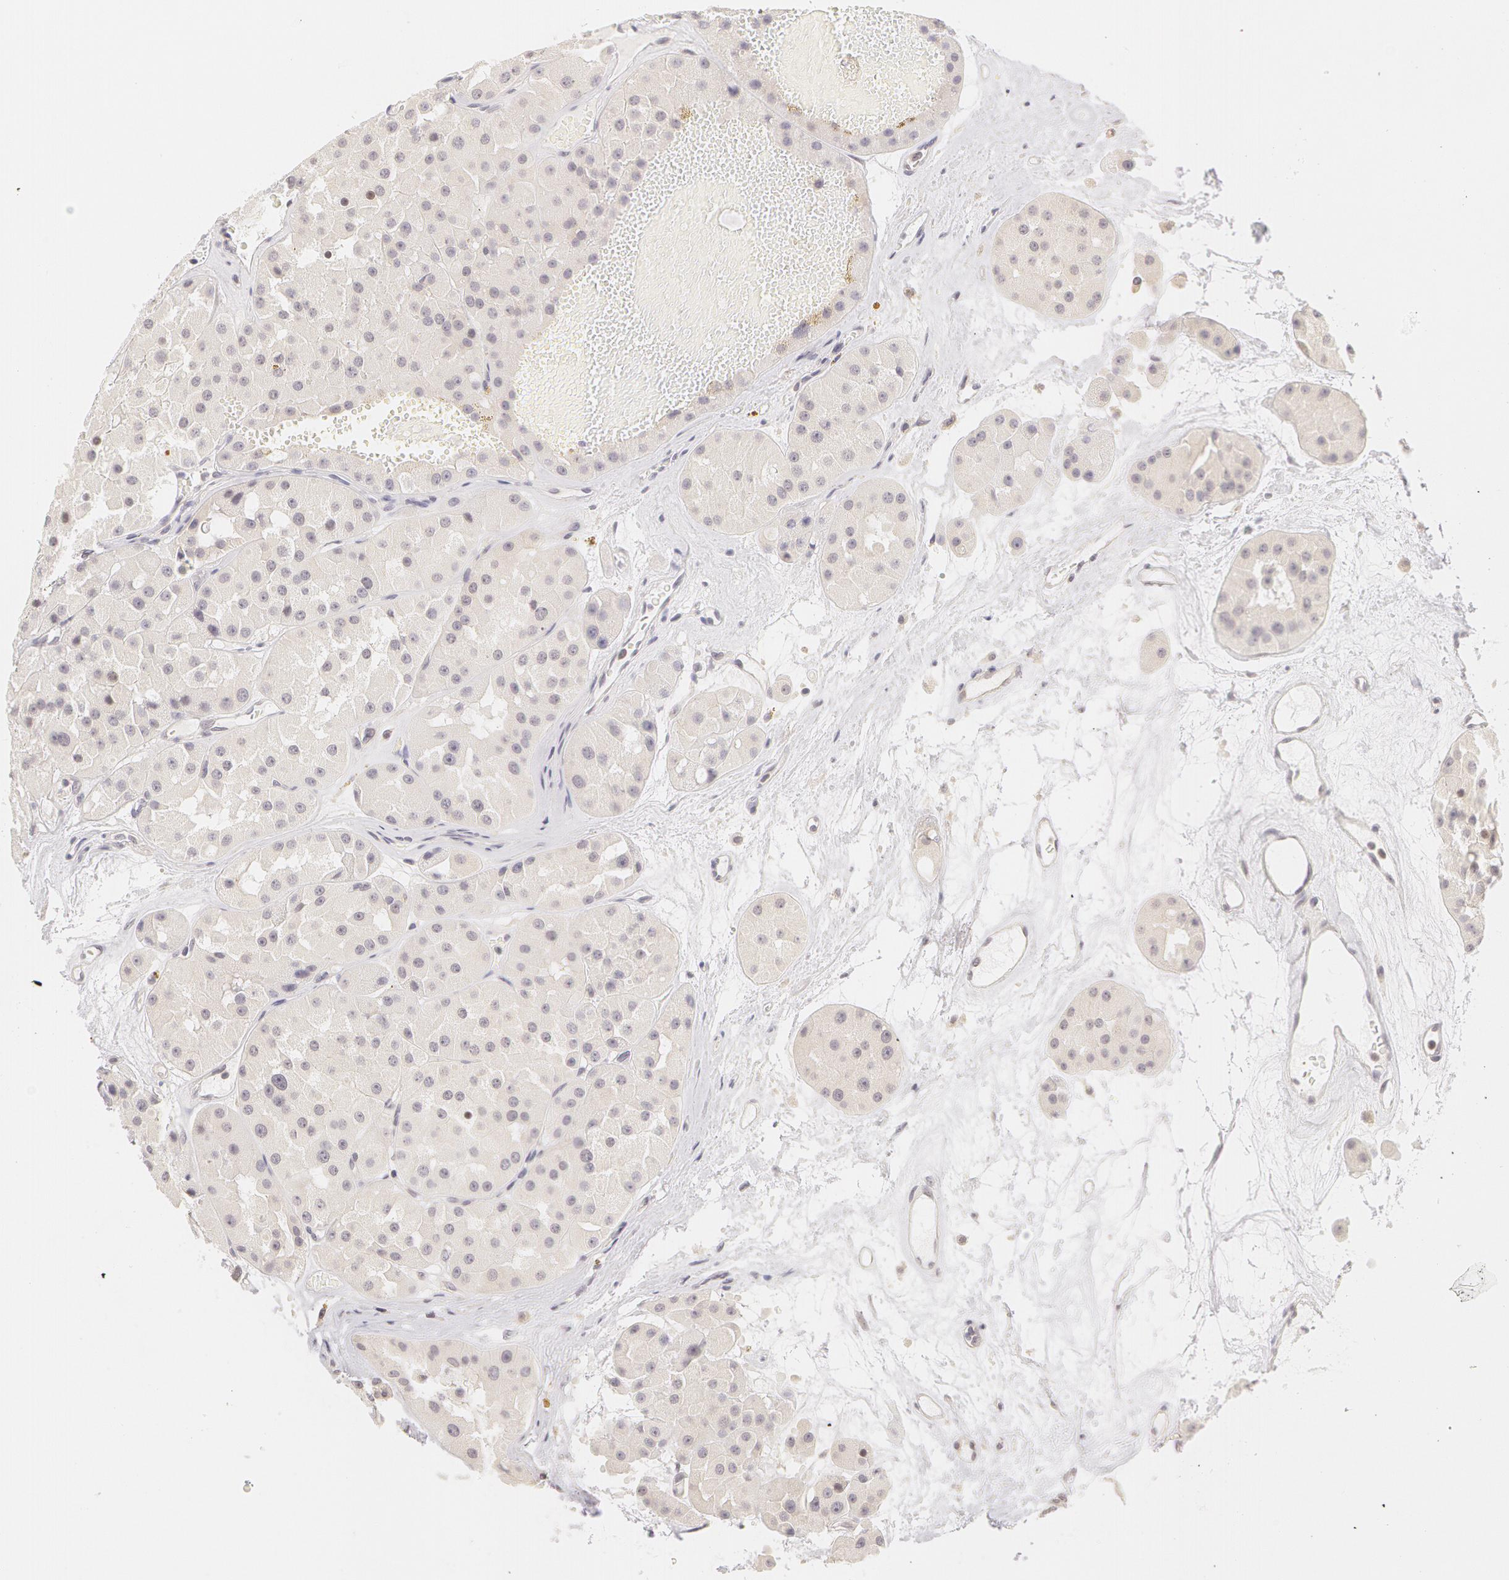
{"staining": {"intensity": "negative", "quantity": "none", "location": "none"}, "tissue": "renal cancer", "cell_type": "Tumor cells", "image_type": "cancer", "snomed": [{"axis": "morphology", "description": "Adenocarcinoma, uncertain malignant potential"}, {"axis": "topography", "description": "Kidney"}], "caption": "Tumor cells show no significant protein expression in renal adenocarcinoma,  uncertain malignant potential.", "gene": "ZNF597", "patient": {"sex": "male", "age": 63}}